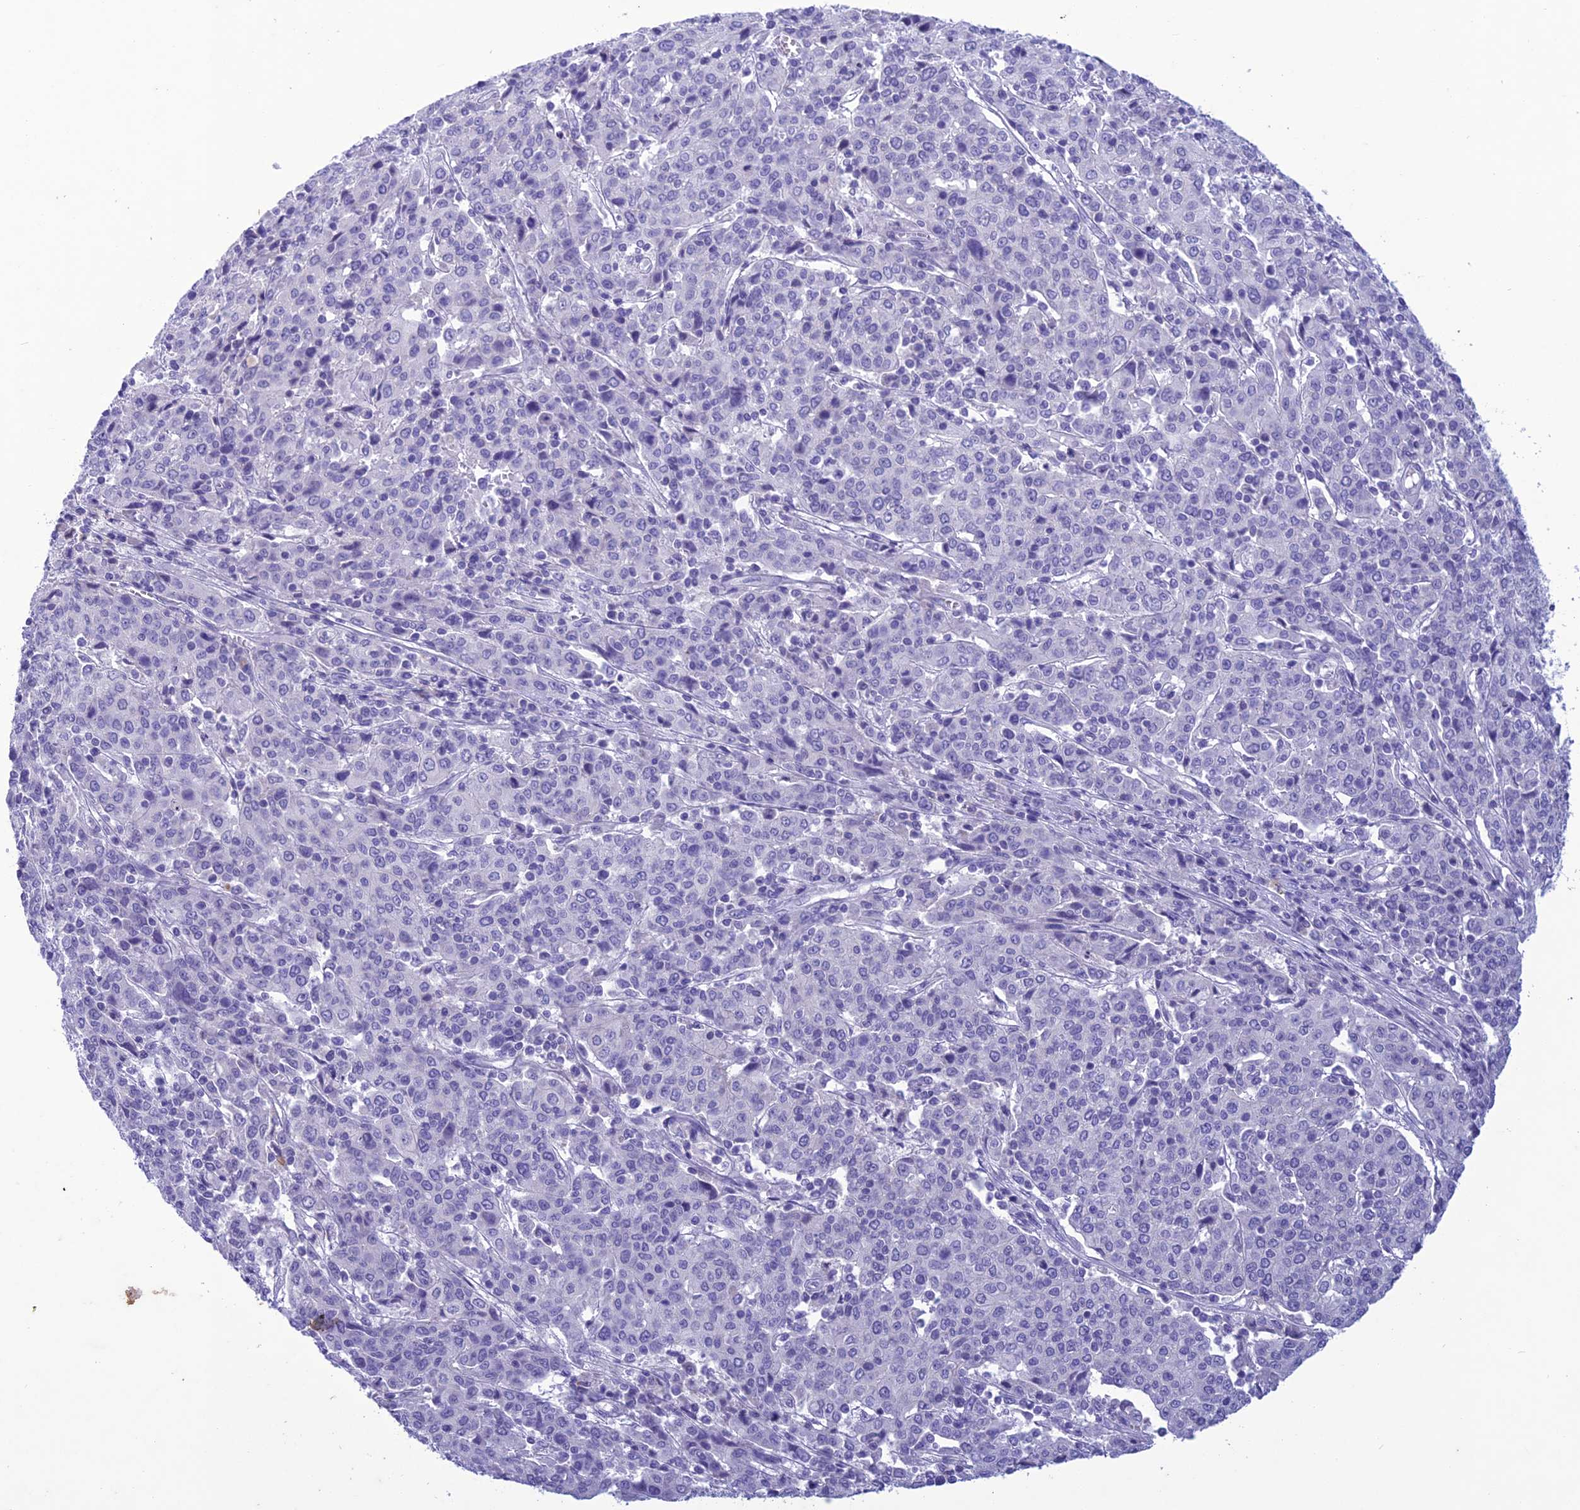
{"staining": {"intensity": "negative", "quantity": "none", "location": "none"}, "tissue": "cervical cancer", "cell_type": "Tumor cells", "image_type": "cancer", "snomed": [{"axis": "morphology", "description": "Squamous cell carcinoma, NOS"}, {"axis": "topography", "description": "Cervix"}], "caption": "Photomicrograph shows no protein expression in tumor cells of cervical cancer (squamous cell carcinoma) tissue.", "gene": "IFT172", "patient": {"sex": "female", "age": 67}}